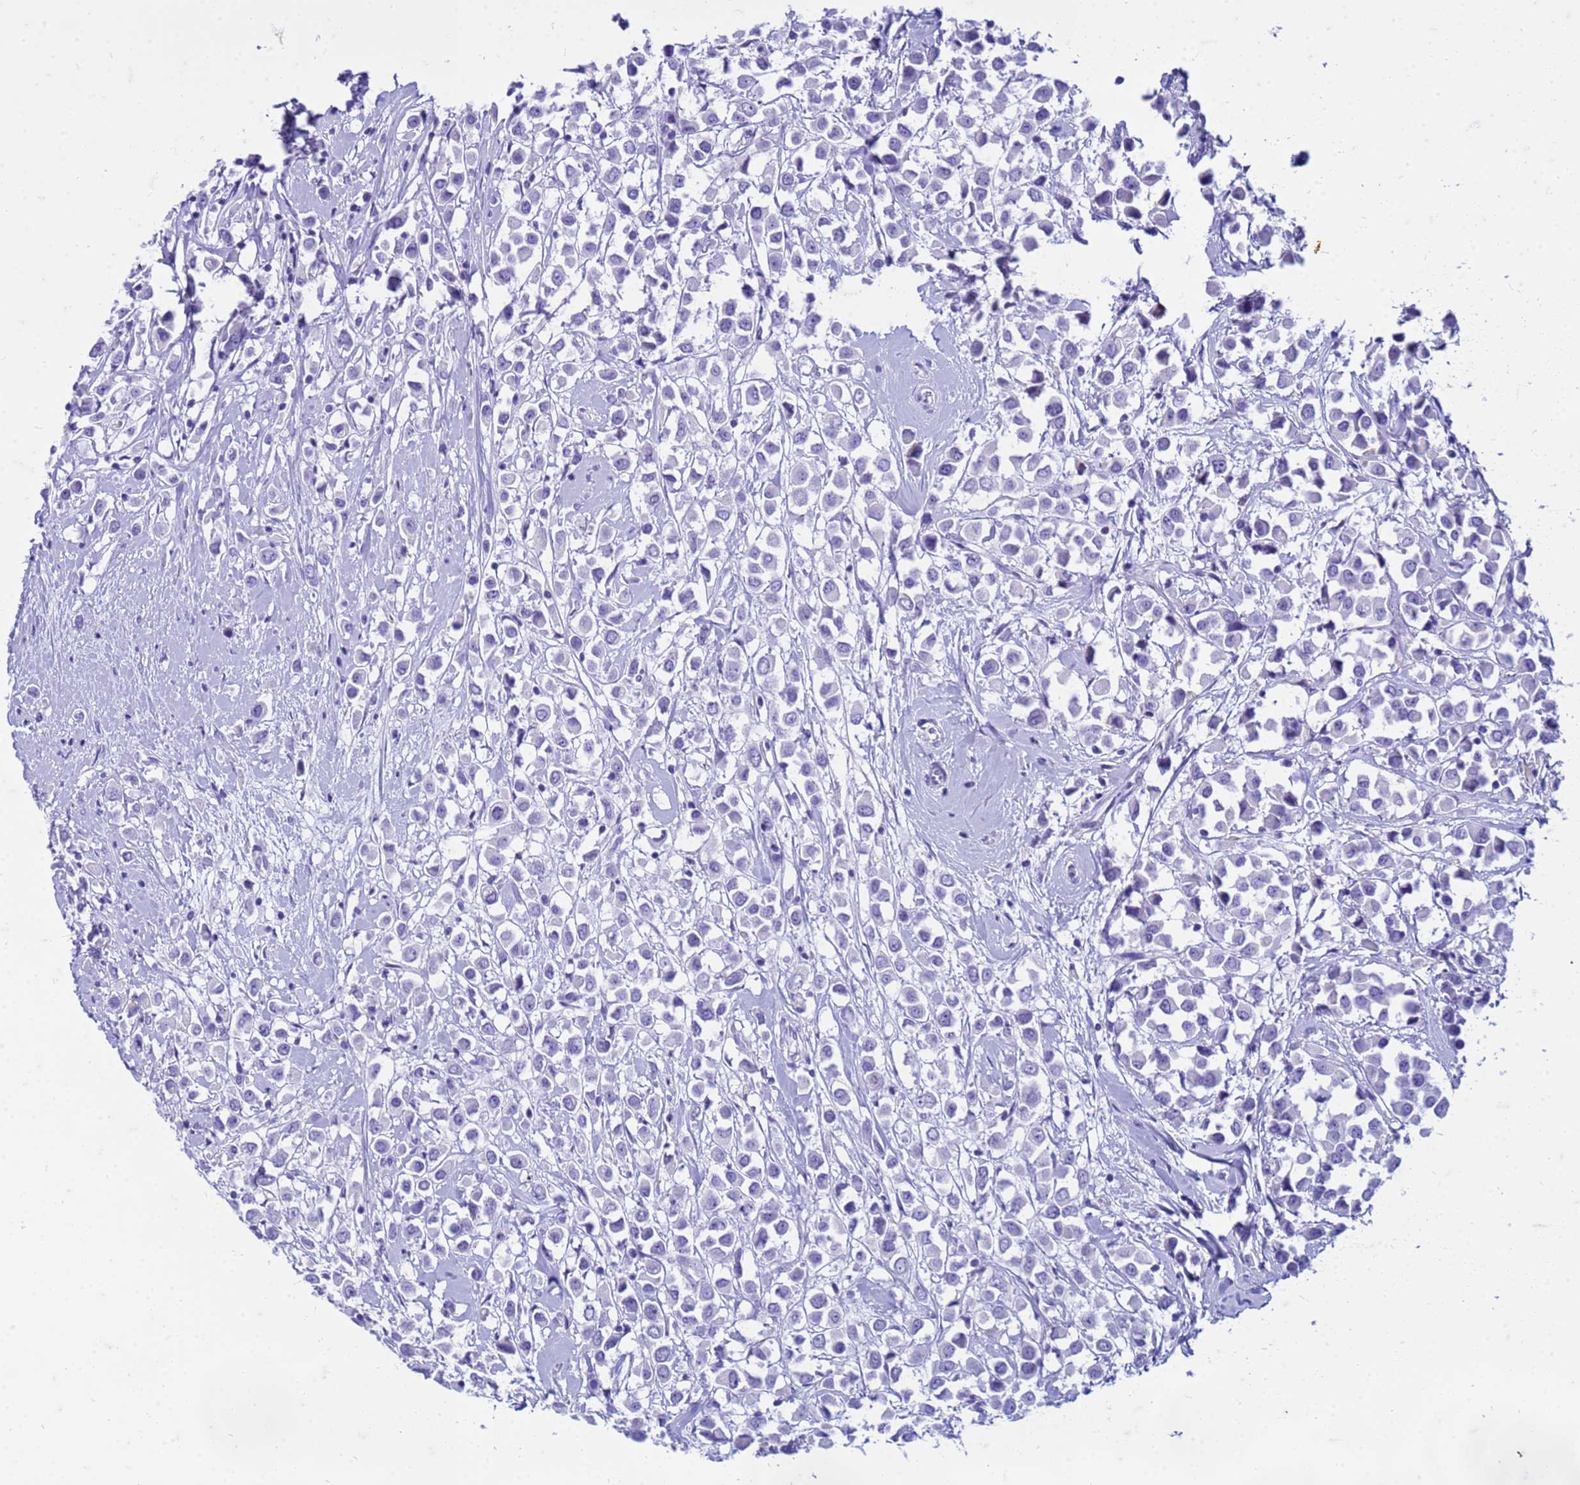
{"staining": {"intensity": "negative", "quantity": "none", "location": "none"}, "tissue": "breast cancer", "cell_type": "Tumor cells", "image_type": "cancer", "snomed": [{"axis": "morphology", "description": "Duct carcinoma"}, {"axis": "topography", "description": "Breast"}], "caption": "The immunohistochemistry (IHC) micrograph has no significant staining in tumor cells of breast cancer (invasive ductal carcinoma) tissue. (Stains: DAB IHC with hematoxylin counter stain, Microscopy: brightfield microscopy at high magnification).", "gene": "CFAP100", "patient": {"sex": "female", "age": 87}}